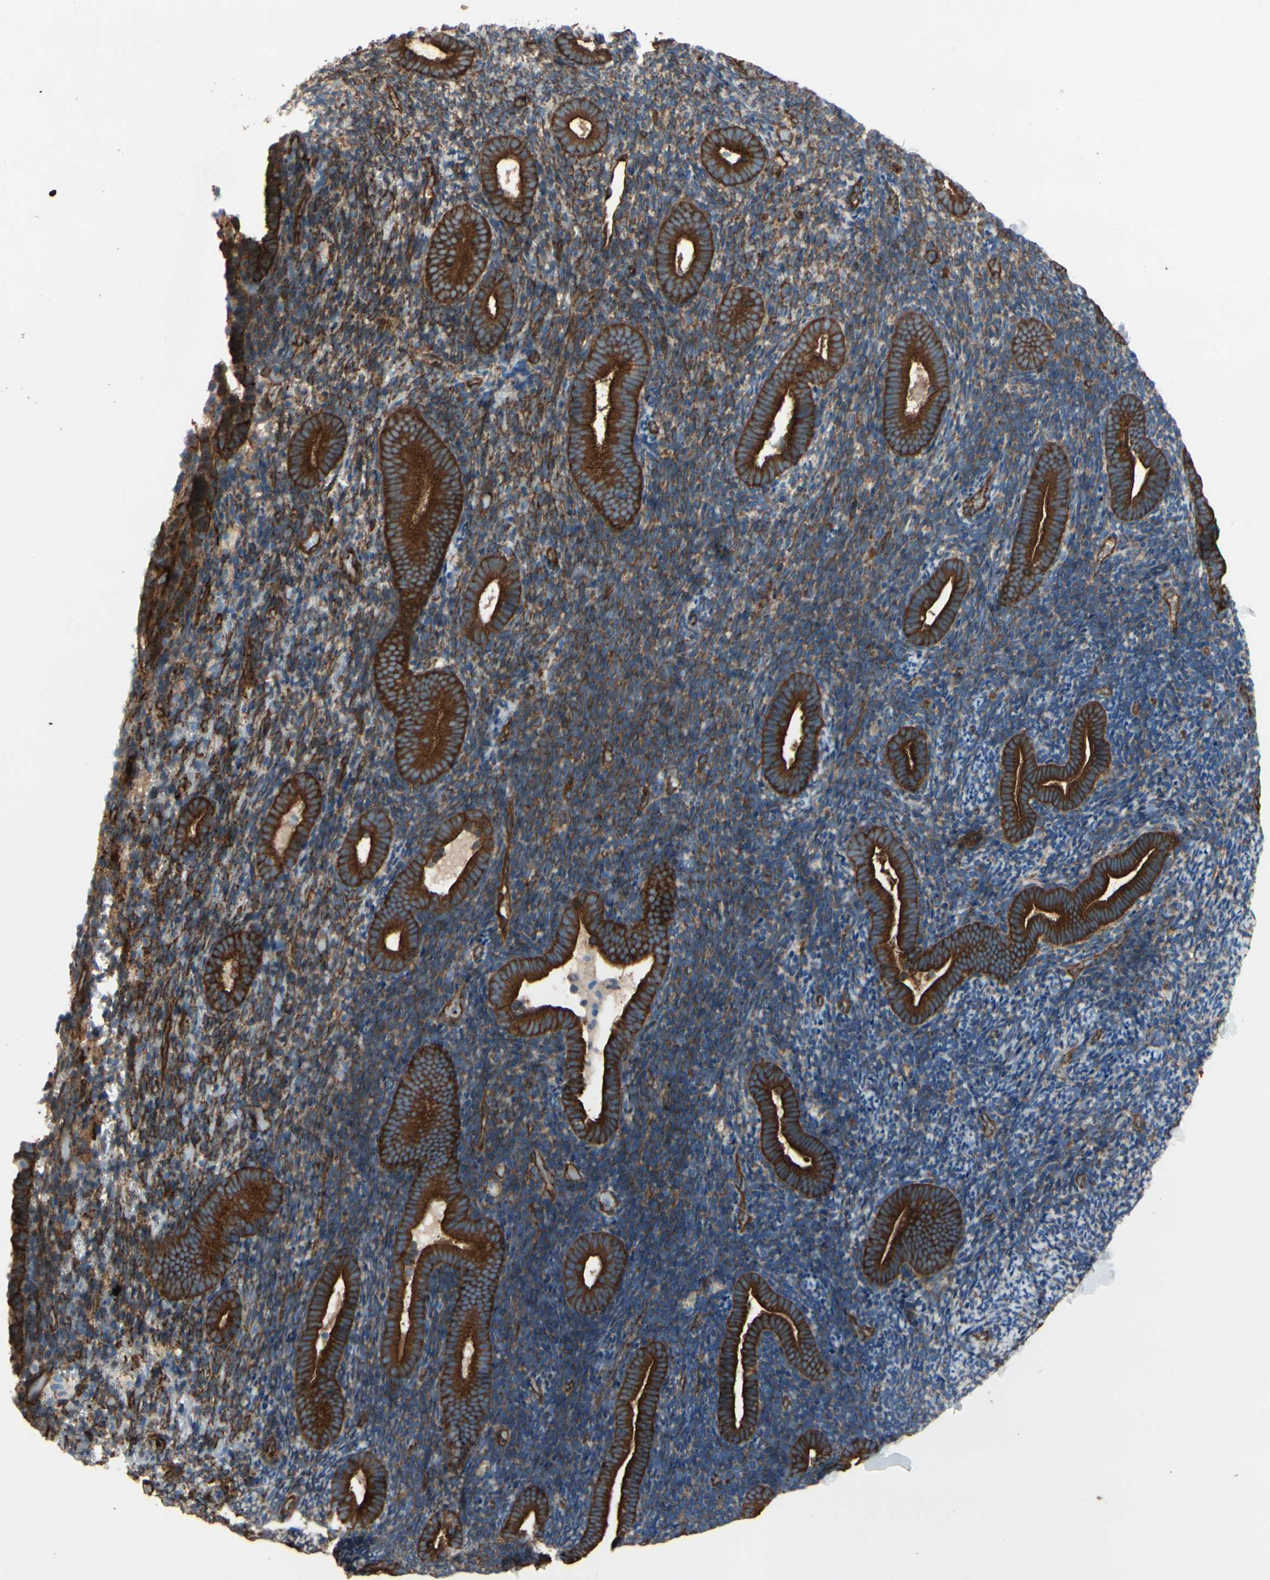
{"staining": {"intensity": "moderate", "quantity": ">75%", "location": "cytoplasmic/membranous"}, "tissue": "endometrium", "cell_type": "Cells in endometrial stroma", "image_type": "normal", "snomed": [{"axis": "morphology", "description": "Normal tissue, NOS"}, {"axis": "topography", "description": "Endometrium"}], "caption": "This histopathology image reveals benign endometrium stained with IHC to label a protein in brown. The cytoplasmic/membranous of cells in endometrial stroma show moderate positivity for the protein. Nuclei are counter-stained blue.", "gene": "CTTNBP2", "patient": {"sex": "female", "age": 51}}